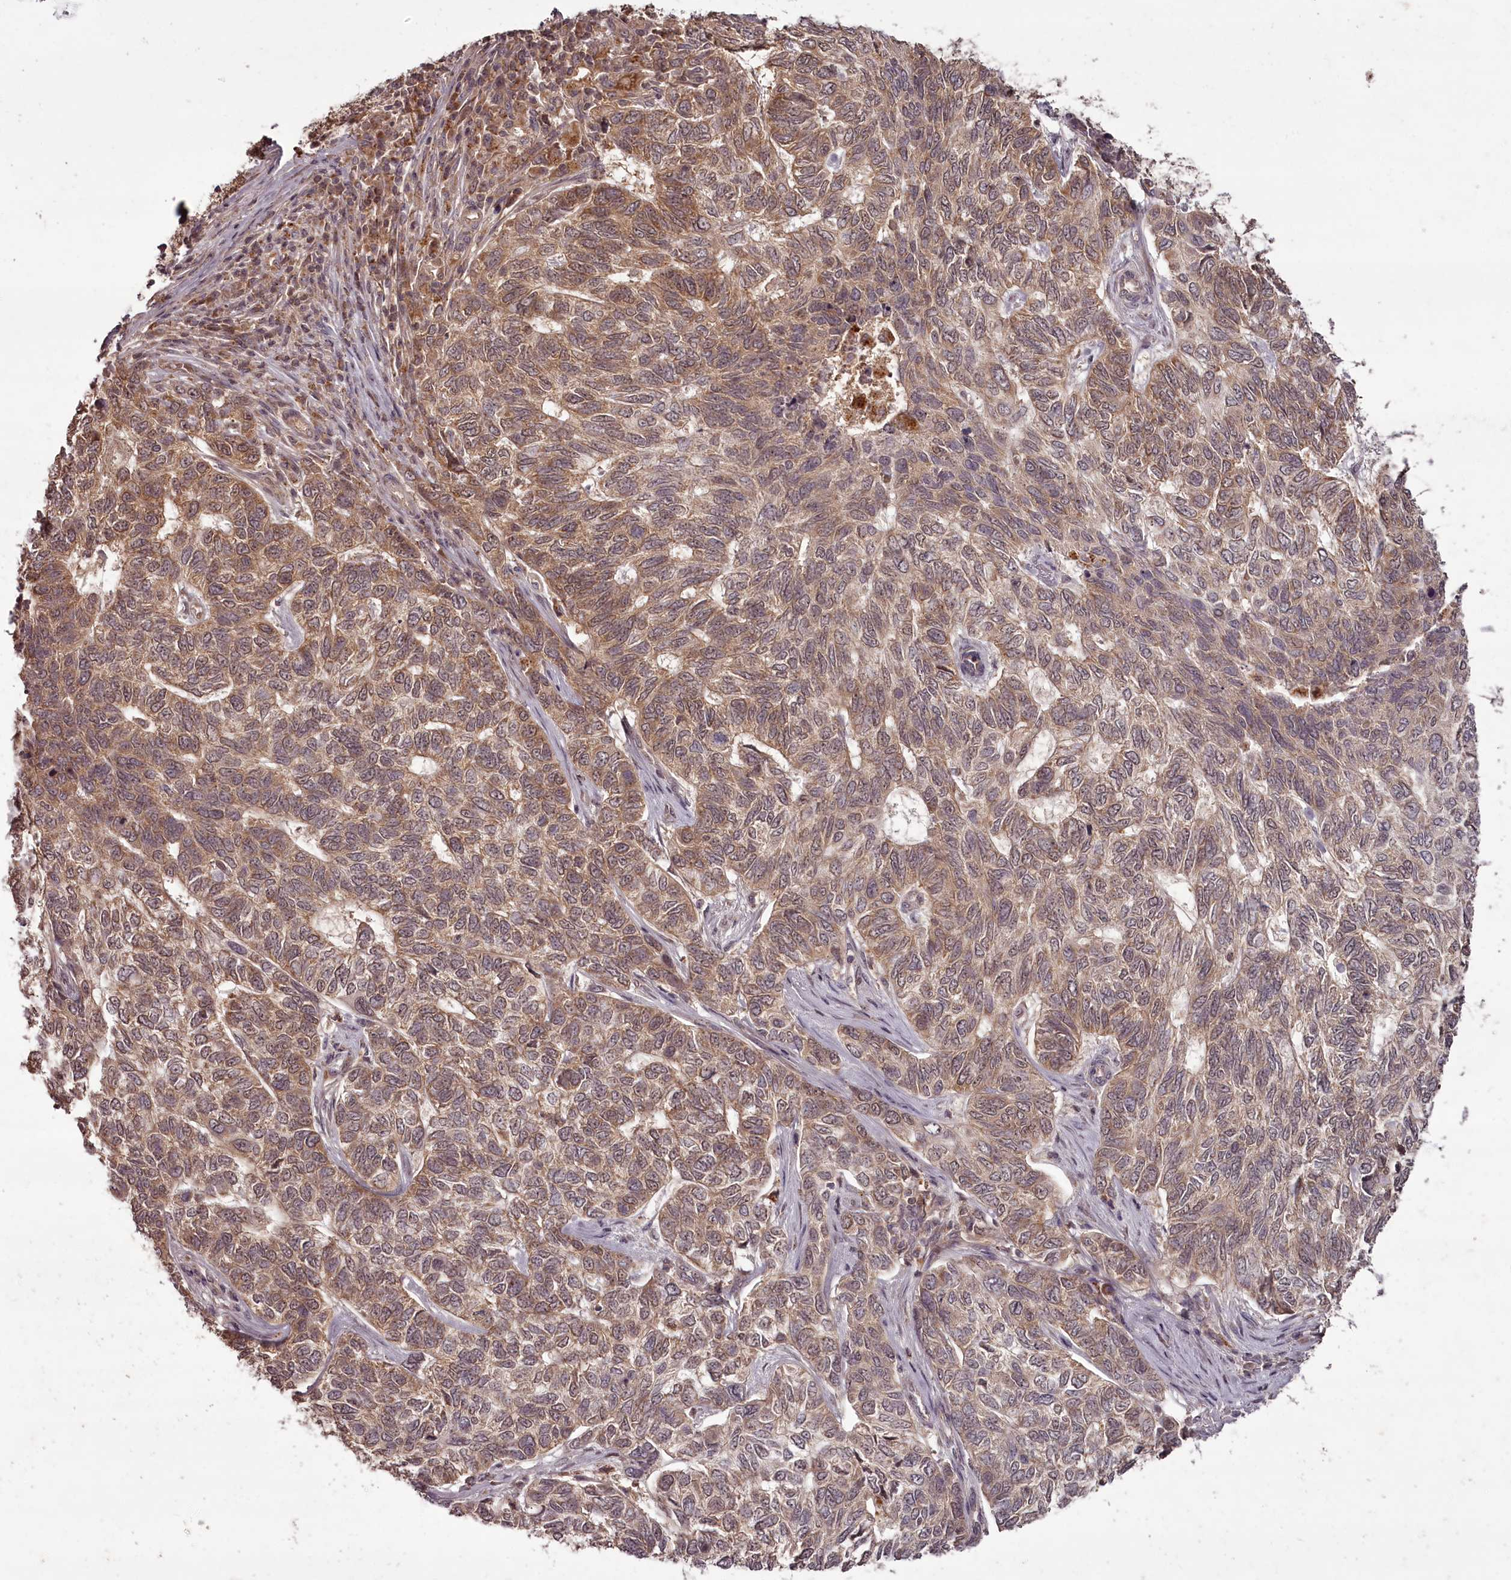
{"staining": {"intensity": "moderate", "quantity": "25%-75%", "location": "cytoplasmic/membranous"}, "tissue": "skin cancer", "cell_type": "Tumor cells", "image_type": "cancer", "snomed": [{"axis": "morphology", "description": "Basal cell carcinoma"}, {"axis": "topography", "description": "Skin"}], "caption": "Human skin cancer stained with a brown dye shows moderate cytoplasmic/membranous positive positivity in approximately 25%-75% of tumor cells.", "gene": "PCBP2", "patient": {"sex": "female", "age": 65}}